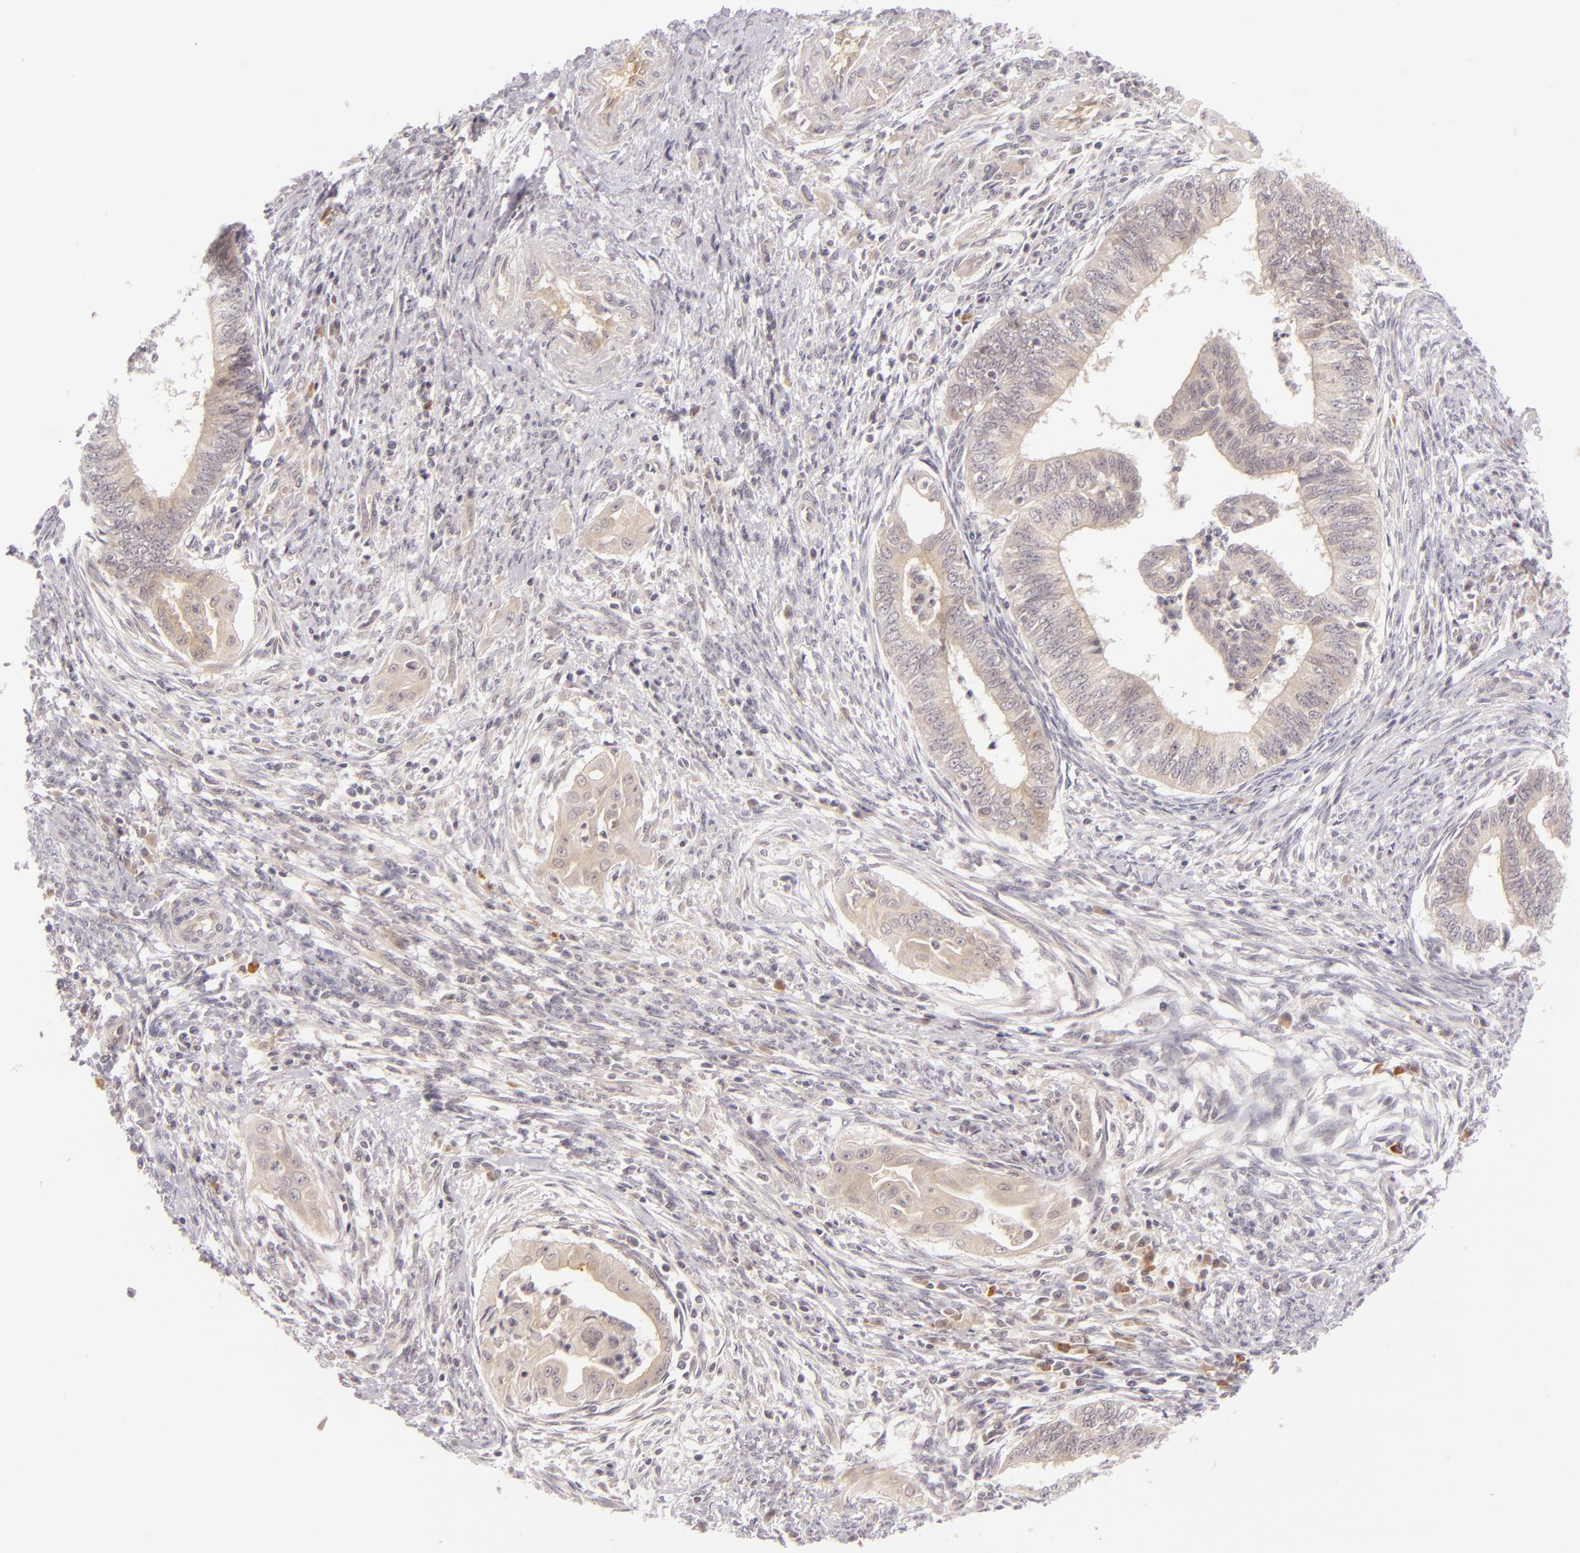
{"staining": {"intensity": "weak", "quantity": "25%-75%", "location": "cytoplasmic/membranous"}, "tissue": "endometrial cancer", "cell_type": "Tumor cells", "image_type": "cancer", "snomed": [{"axis": "morphology", "description": "Adenocarcinoma, NOS"}, {"axis": "topography", "description": "Endometrium"}], "caption": "Adenocarcinoma (endometrial) stained for a protein (brown) demonstrates weak cytoplasmic/membranous positive positivity in about 25%-75% of tumor cells.", "gene": "CASP8", "patient": {"sex": "female", "age": 66}}